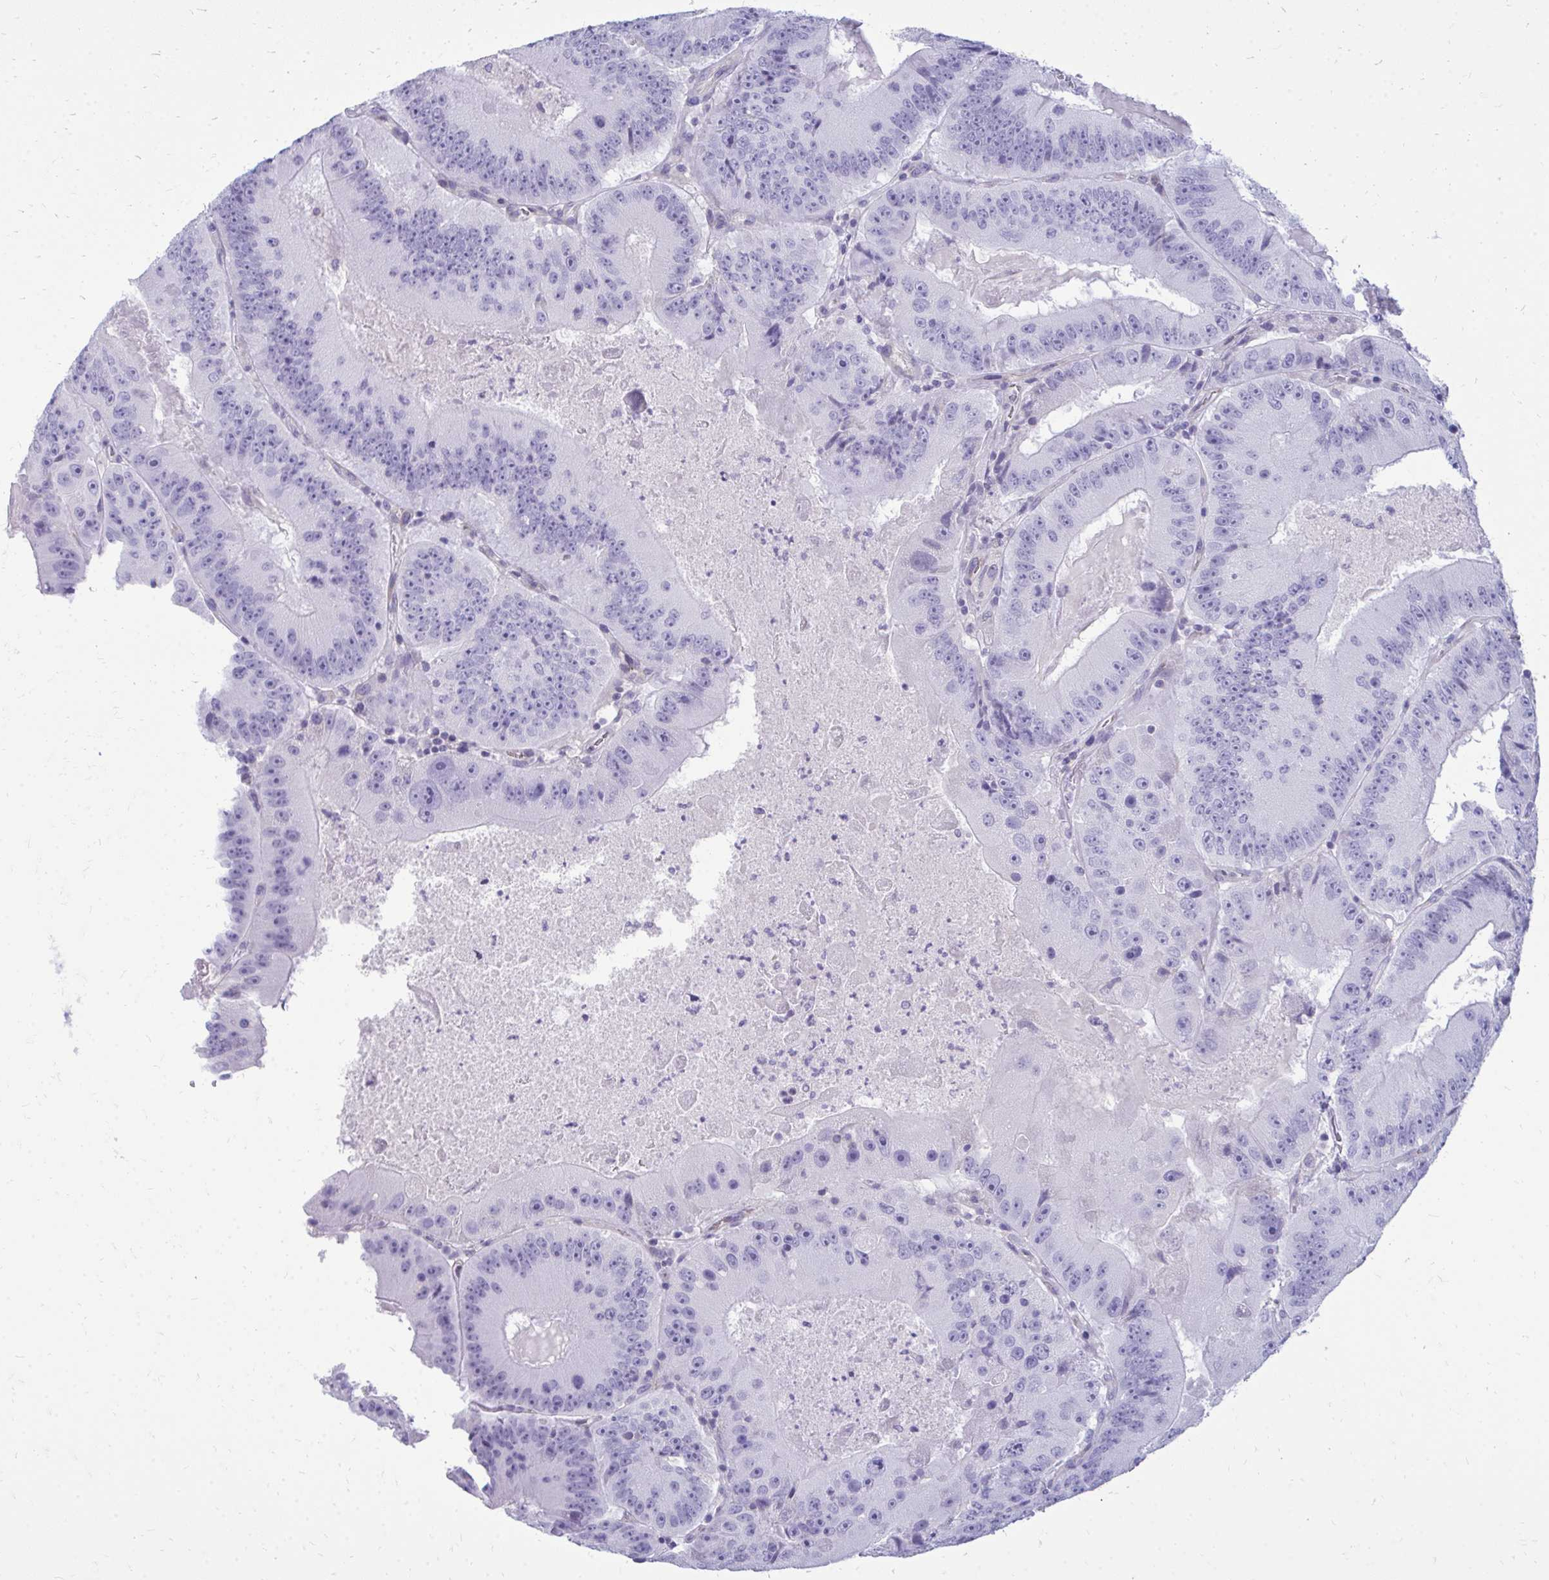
{"staining": {"intensity": "negative", "quantity": "none", "location": "none"}, "tissue": "colorectal cancer", "cell_type": "Tumor cells", "image_type": "cancer", "snomed": [{"axis": "morphology", "description": "Adenocarcinoma, NOS"}, {"axis": "topography", "description": "Colon"}], "caption": "Immunohistochemical staining of human adenocarcinoma (colorectal) demonstrates no significant staining in tumor cells. The staining was performed using DAB to visualize the protein expression in brown, while the nuclei were stained in blue with hematoxylin (Magnification: 20x).", "gene": "FABP3", "patient": {"sex": "female", "age": 86}}